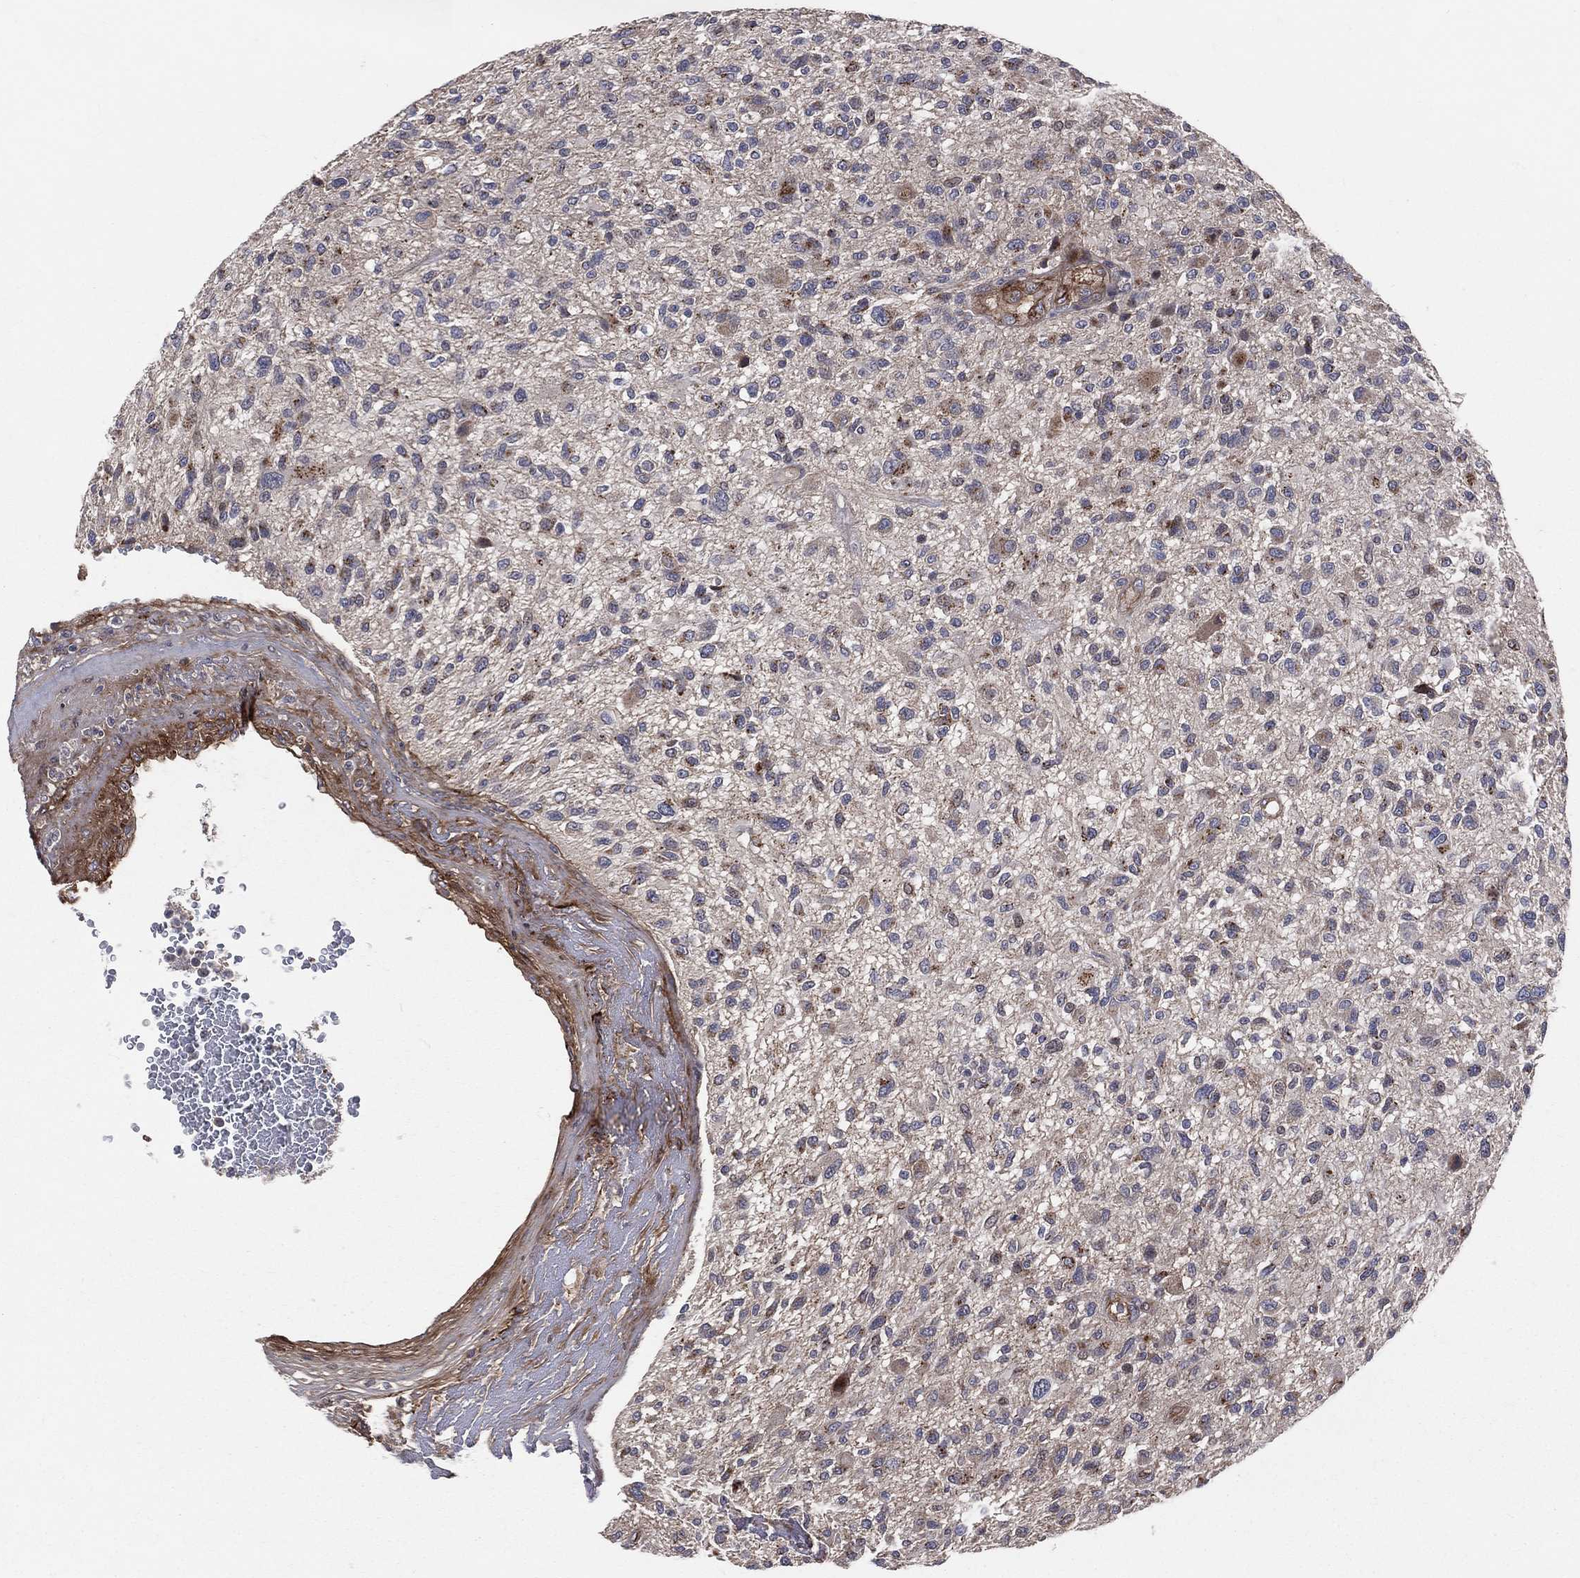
{"staining": {"intensity": "moderate", "quantity": "<25%", "location": "cytoplasmic/membranous"}, "tissue": "glioma", "cell_type": "Tumor cells", "image_type": "cancer", "snomed": [{"axis": "morphology", "description": "Glioma, malignant, High grade"}, {"axis": "topography", "description": "Brain"}], "caption": "Malignant high-grade glioma tissue demonstrates moderate cytoplasmic/membranous positivity in about <25% of tumor cells, visualized by immunohistochemistry.", "gene": "ENTPD1", "patient": {"sex": "male", "age": 47}}